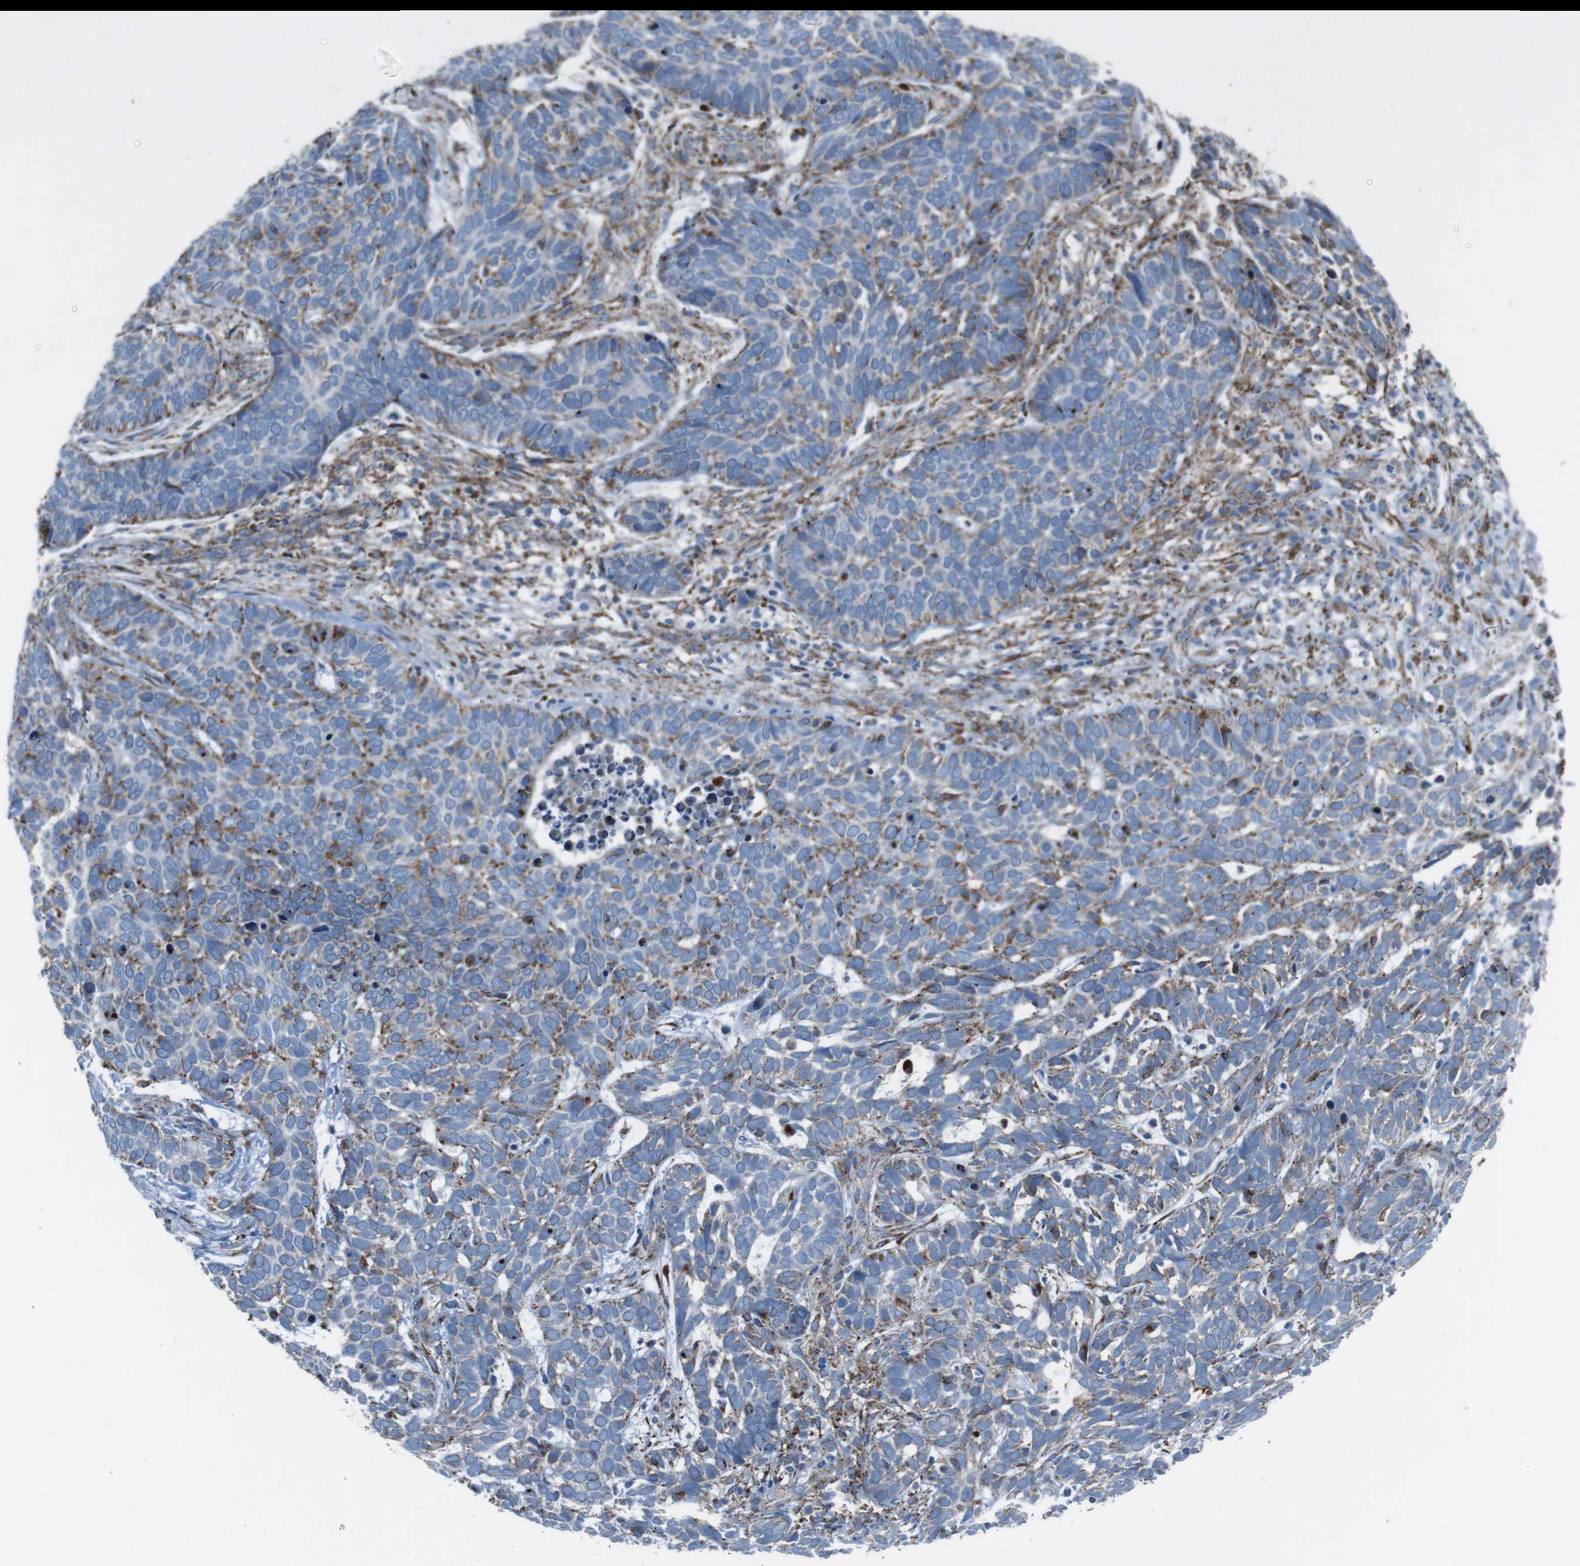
{"staining": {"intensity": "moderate", "quantity": "<25%", "location": "cytoplasmic/membranous"}, "tissue": "skin cancer", "cell_type": "Tumor cells", "image_type": "cancer", "snomed": [{"axis": "morphology", "description": "Basal cell carcinoma"}, {"axis": "topography", "description": "Skin"}], "caption": "A high-resolution histopathology image shows IHC staining of skin cancer, which reveals moderate cytoplasmic/membranous positivity in about <25% of tumor cells.", "gene": "SCARB2", "patient": {"sex": "male", "age": 87}}